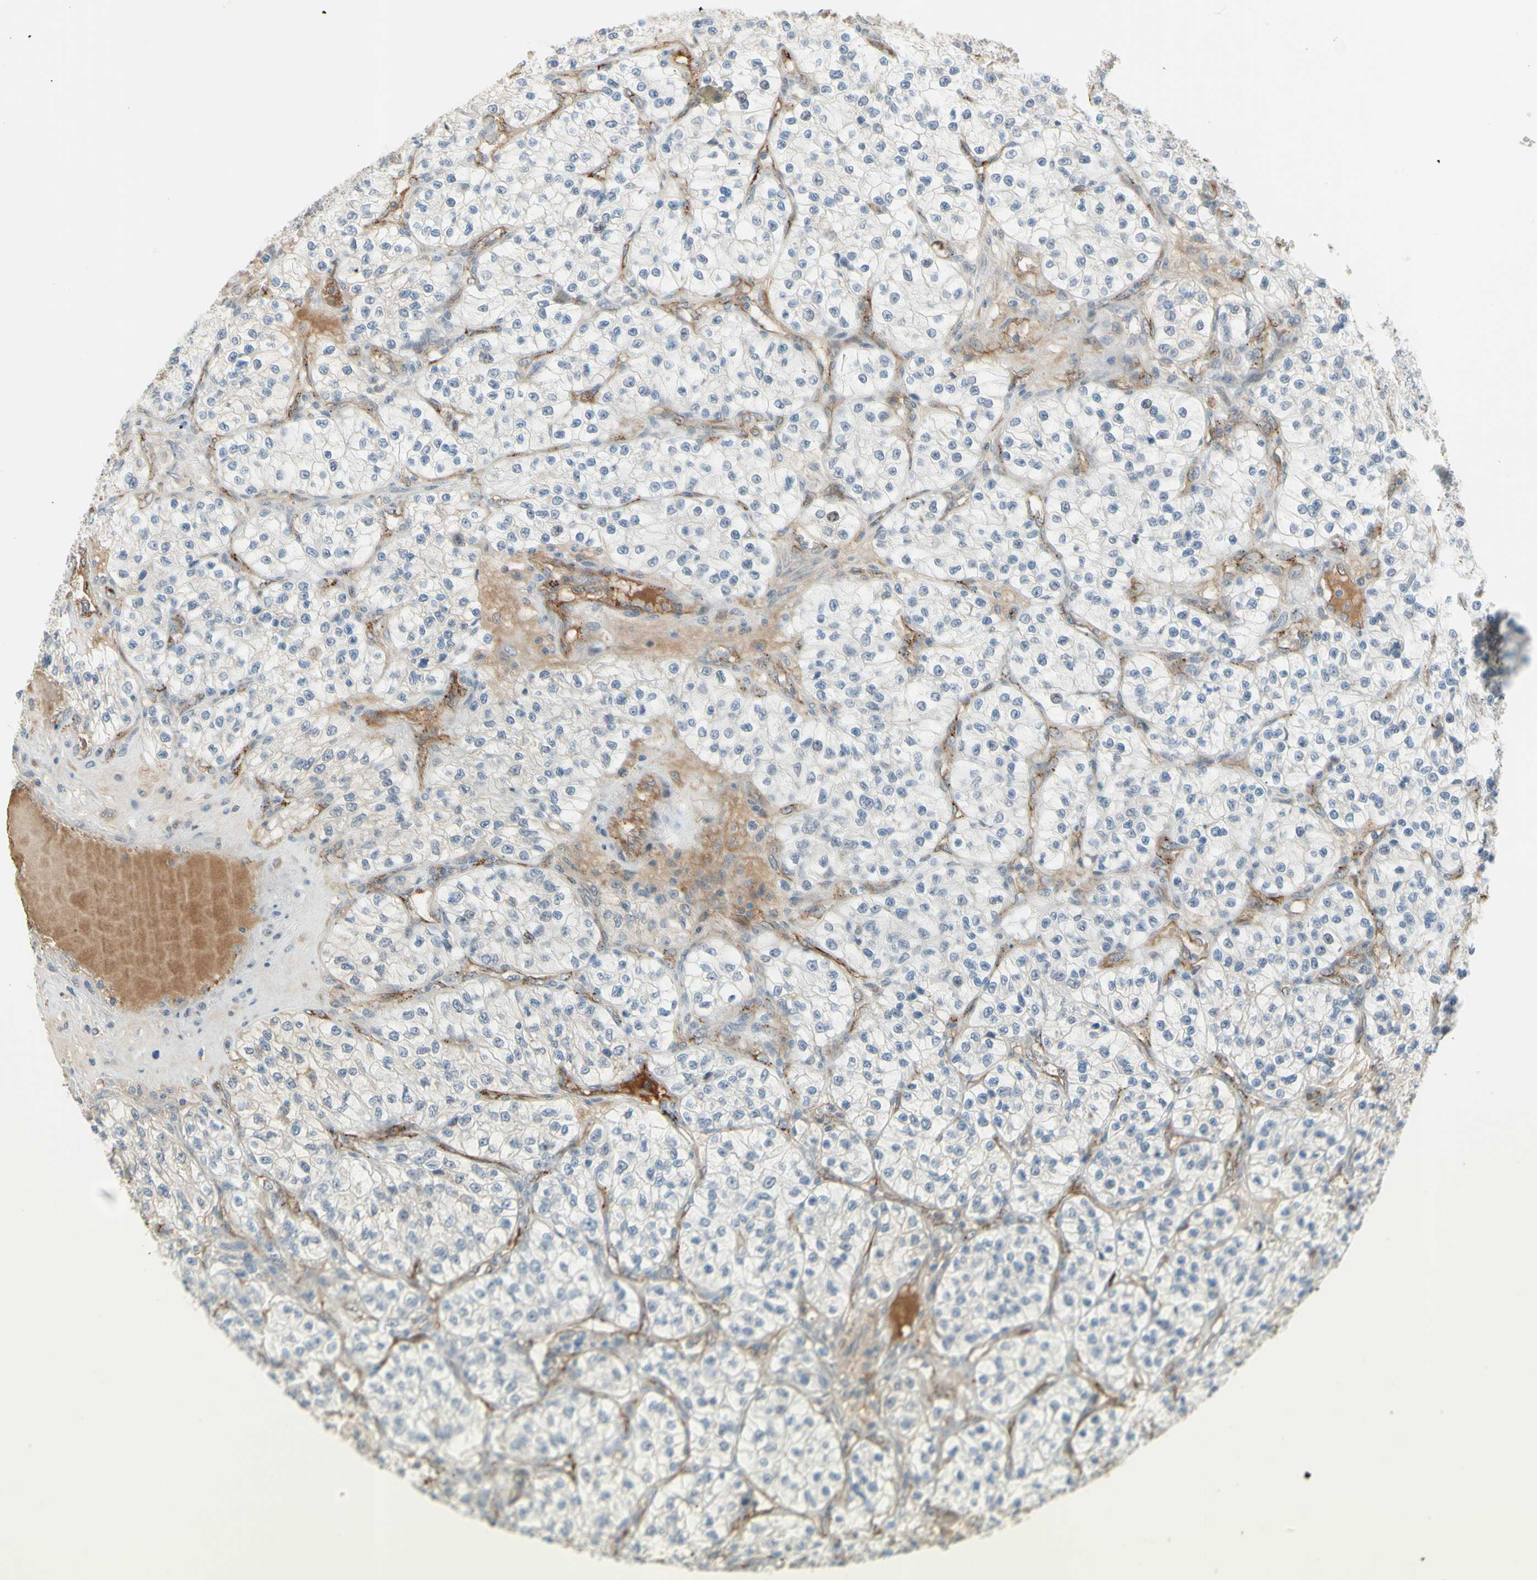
{"staining": {"intensity": "negative", "quantity": "none", "location": "none"}, "tissue": "renal cancer", "cell_type": "Tumor cells", "image_type": "cancer", "snomed": [{"axis": "morphology", "description": "Adenocarcinoma, NOS"}, {"axis": "topography", "description": "Kidney"}], "caption": "DAB immunohistochemical staining of renal adenocarcinoma displays no significant expression in tumor cells. The staining was performed using DAB (3,3'-diaminobenzidine) to visualize the protein expression in brown, while the nuclei were stained in blue with hematoxylin (Magnification: 20x).", "gene": "ANGPT2", "patient": {"sex": "female", "age": 57}}